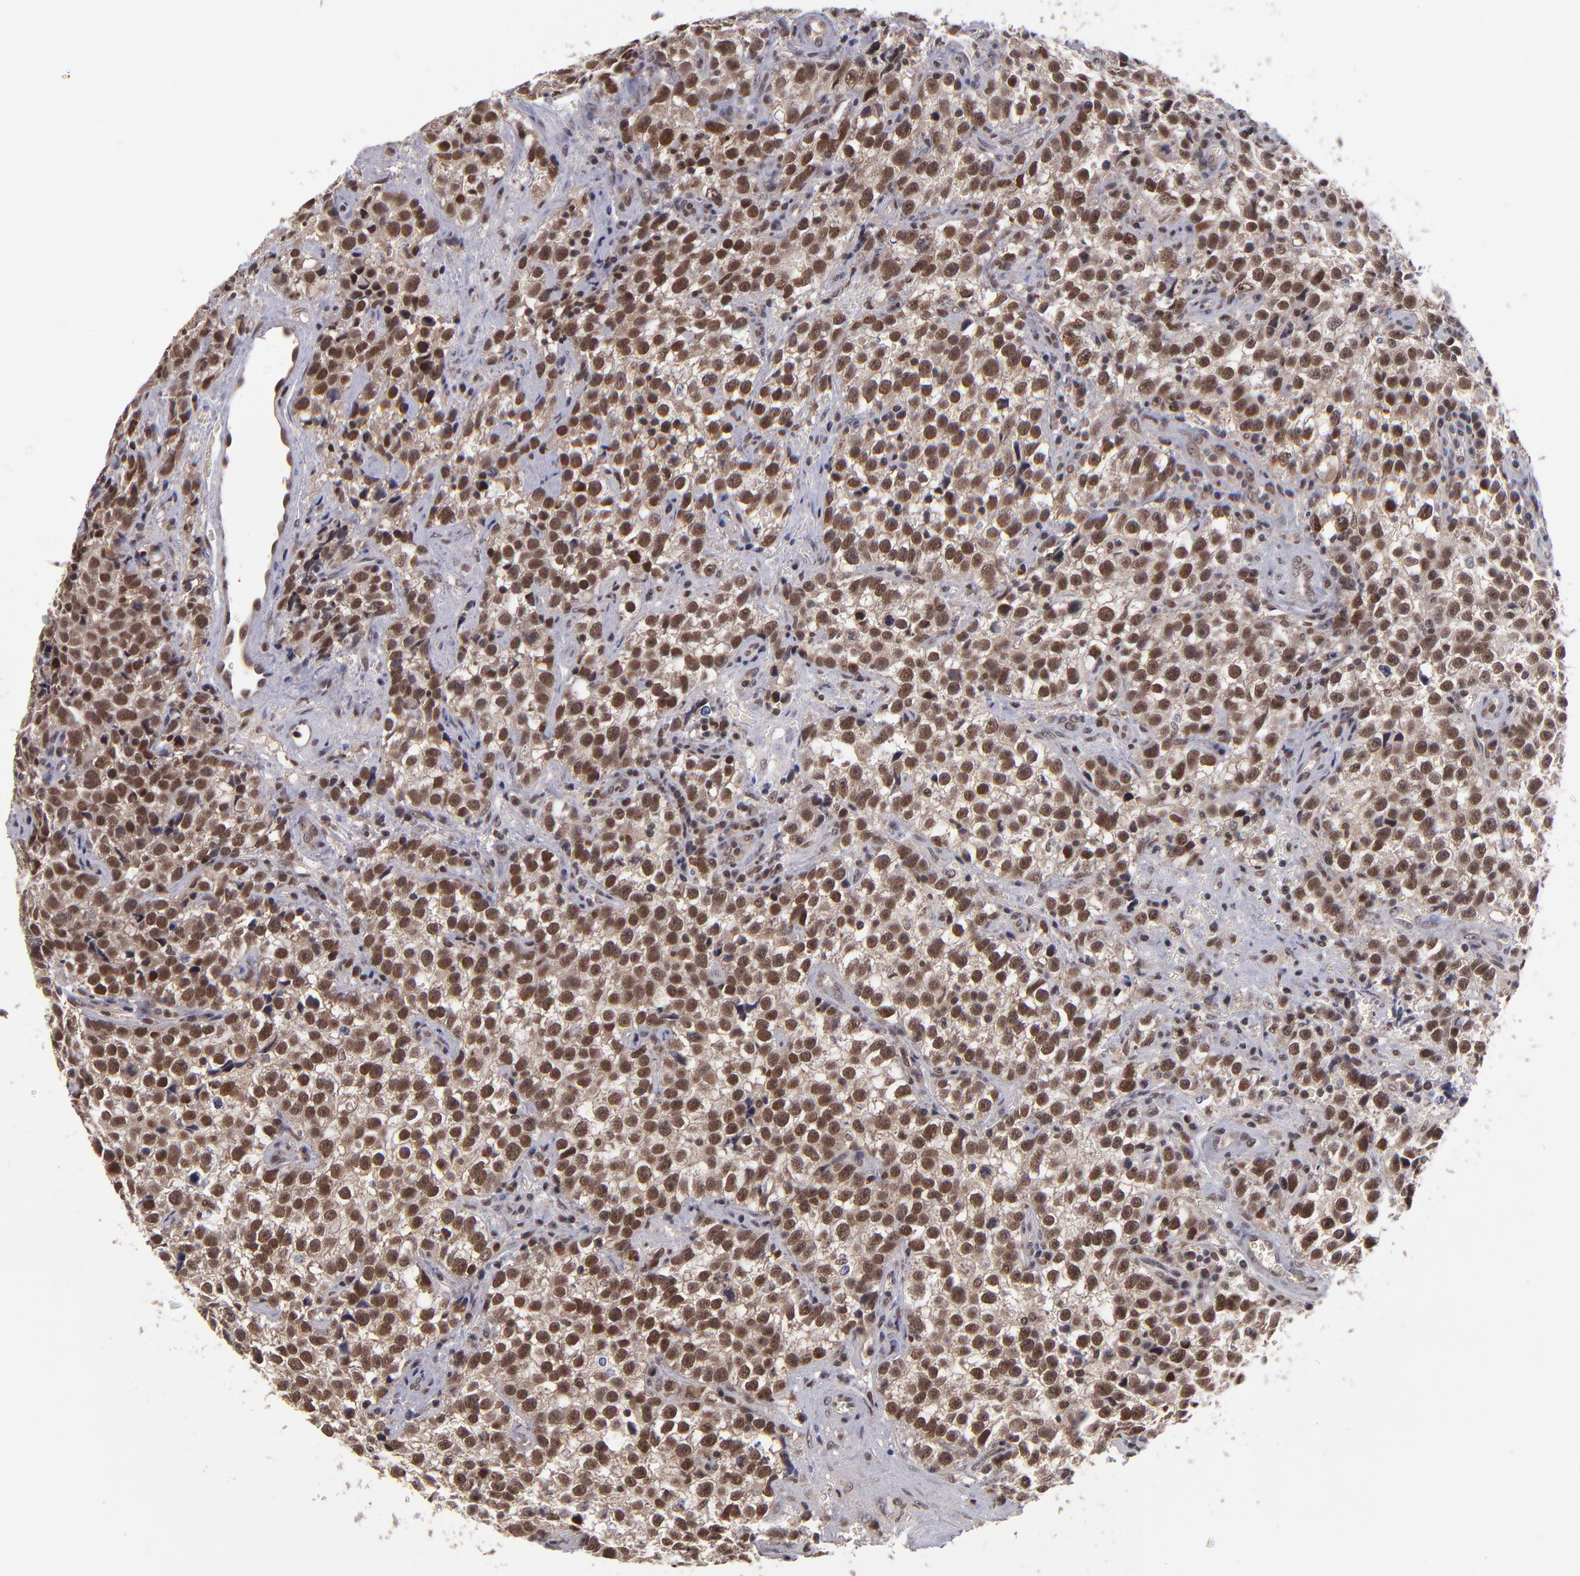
{"staining": {"intensity": "strong", "quantity": ">75%", "location": "cytoplasmic/membranous,nuclear"}, "tissue": "testis cancer", "cell_type": "Tumor cells", "image_type": "cancer", "snomed": [{"axis": "morphology", "description": "Seminoma, NOS"}, {"axis": "topography", "description": "Testis"}], "caption": "An IHC photomicrograph of tumor tissue is shown. Protein staining in brown labels strong cytoplasmic/membranous and nuclear positivity in testis cancer (seminoma) within tumor cells. The staining is performed using DAB (3,3'-diaminobenzidine) brown chromogen to label protein expression. The nuclei are counter-stained blue using hematoxylin.", "gene": "EP300", "patient": {"sex": "male", "age": 38}}